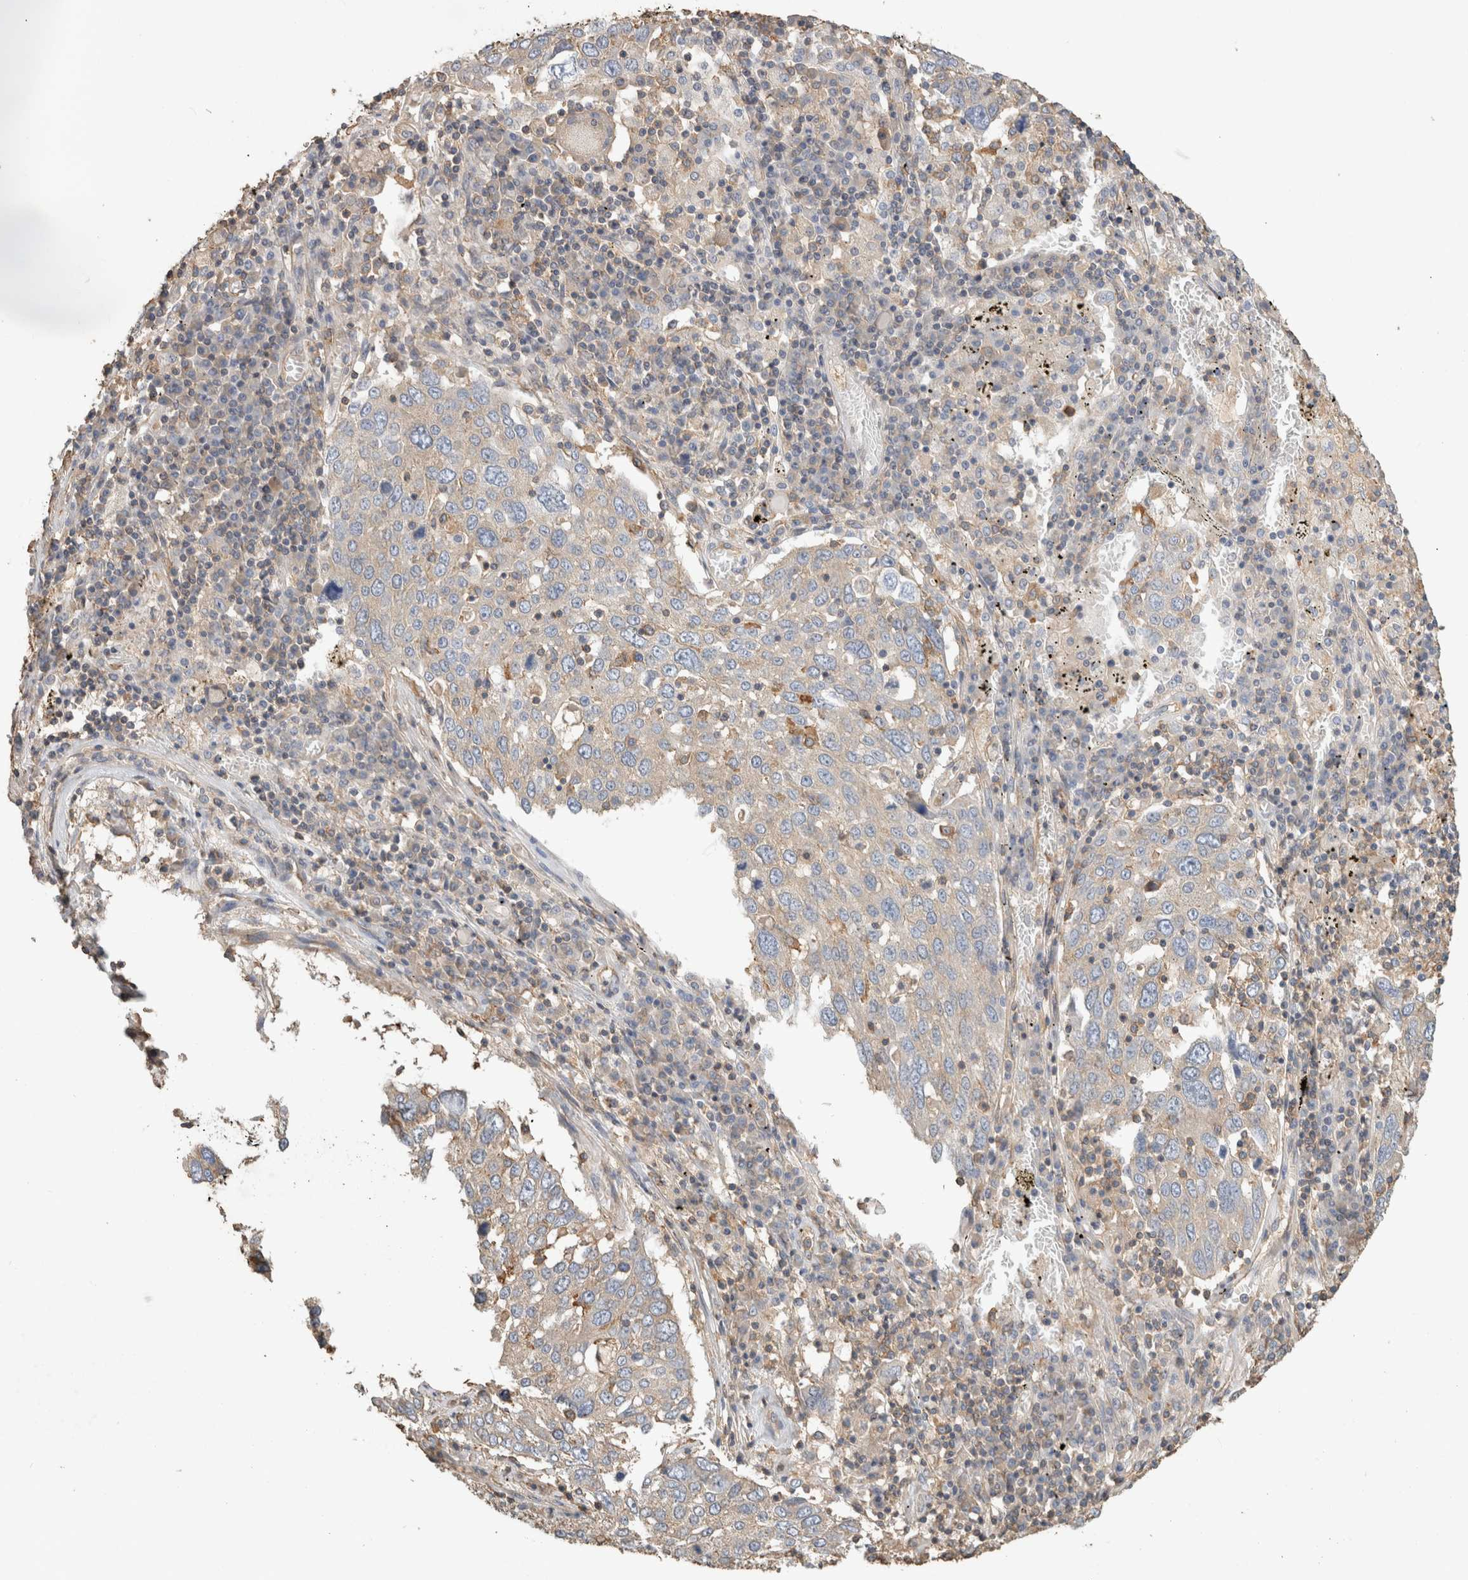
{"staining": {"intensity": "negative", "quantity": "none", "location": "none"}, "tissue": "lung cancer", "cell_type": "Tumor cells", "image_type": "cancer", "snomed": [{"axis": "morphology", "description": "Squamous cell carcinoma, NOS"}, {"axis": "topography", "description": "Lung"}], "caption": "IHC of human lung squamous cell carcinoma shows no positivity in tumor cells. The staining is performed using DAB (3,3'-diaminobenzidine) brown chromogen with nuclei counter-stained in using hematoxylin.", "gene": "EIF4G3", "patient": {"sex": "male", "age": 65}}